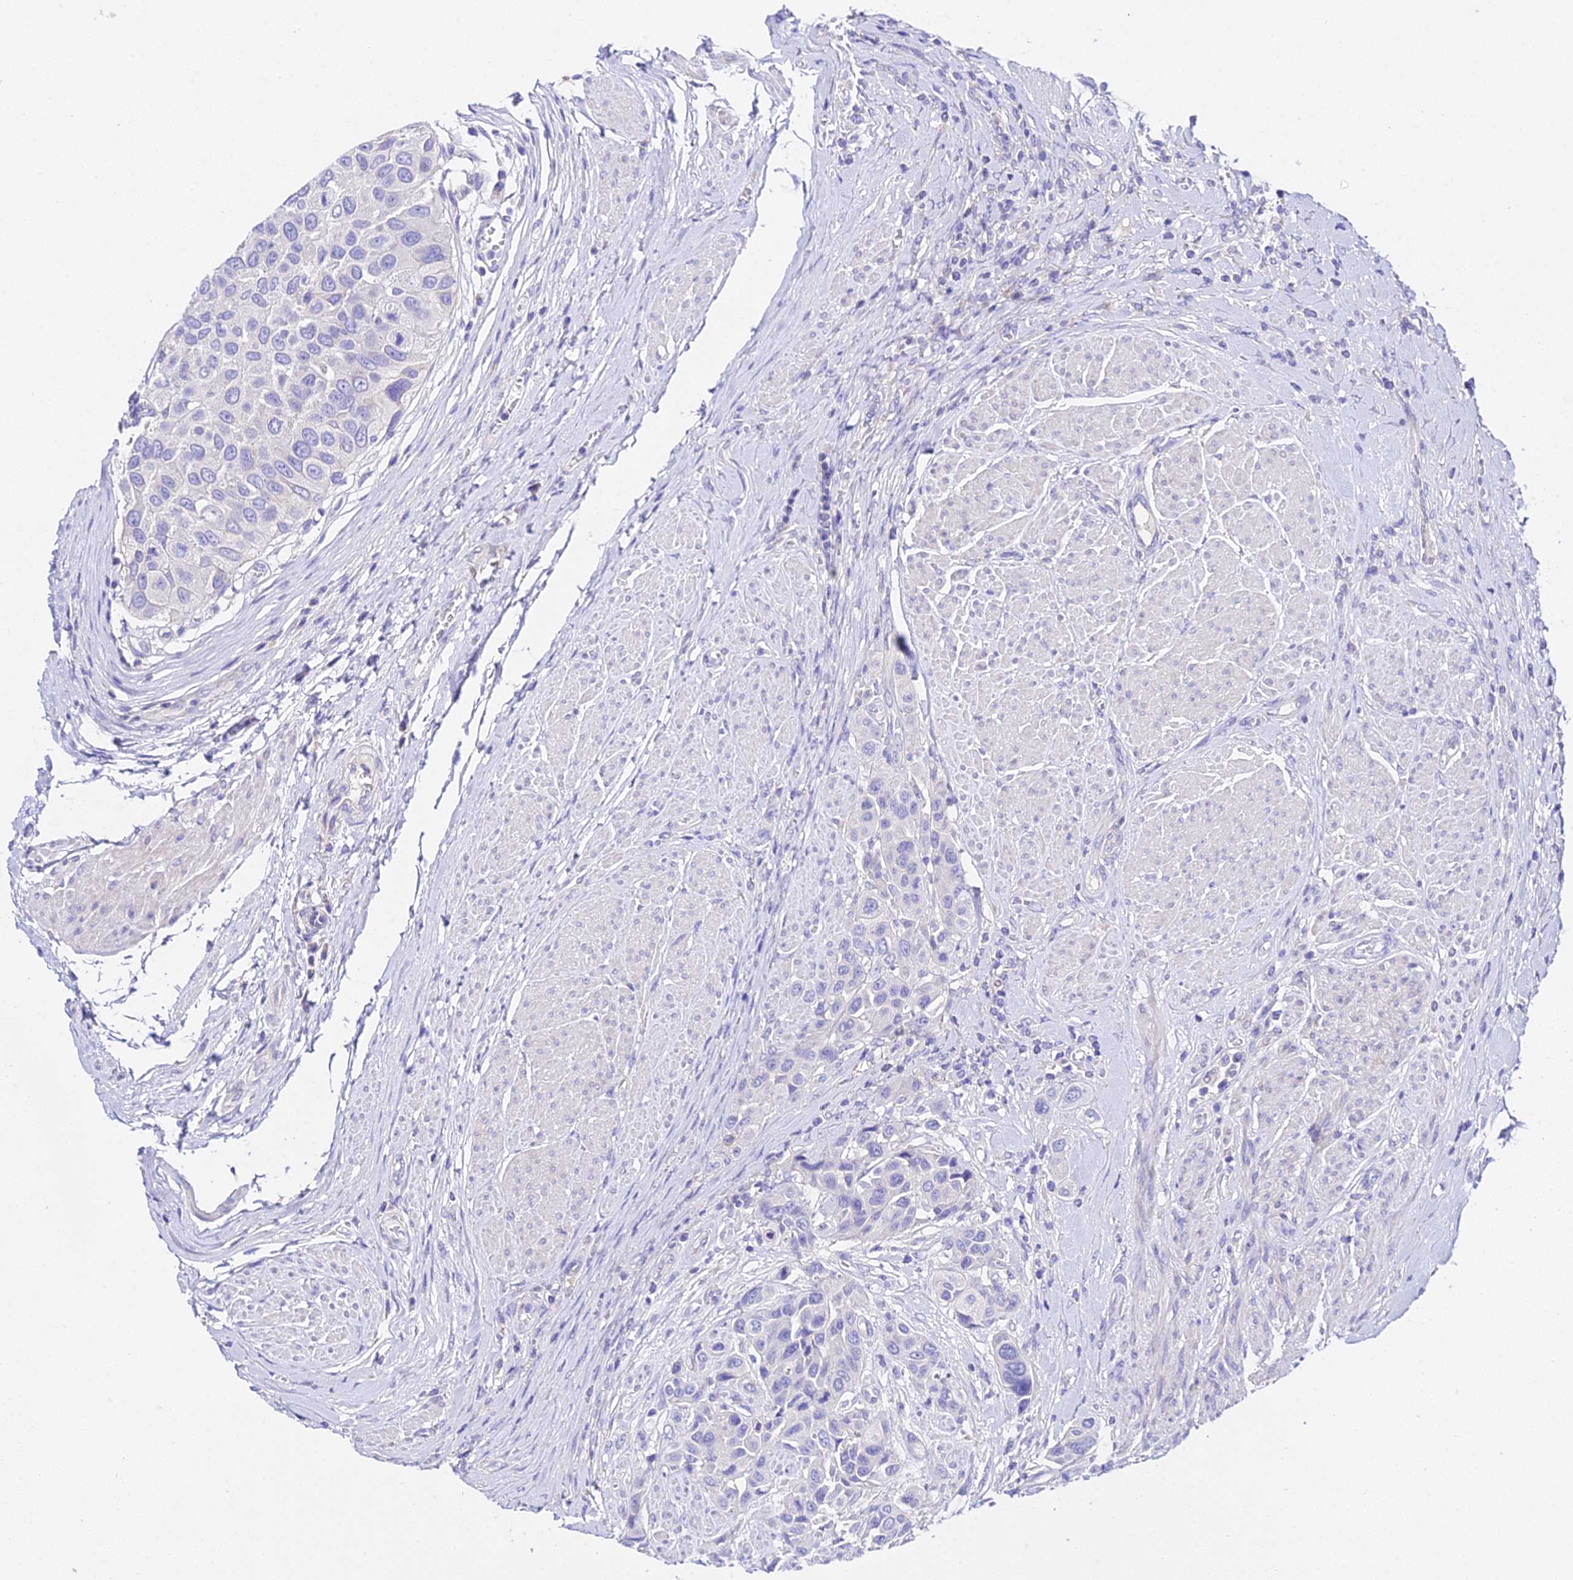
{"staining": {"intensity": "negative", "quantity": "none", "location": "none"}, "tissue": "urothelial cancer", "cell_type": "Tumor cells", "image_type": "cancer", "snomed": [{"axis": "morphology", "description": "Urothelial carcinoma, High grade"}, {"axis": "topography", "description": "Urinary bladder"}], "caption": "Immunohistochemistry (IHC) of human urothelial carcinoma (high-grade) demonstrates no expression in tumor cells. (DAB (3,3'-diaminobenzidine) immunohistochemistry with hematoxylin counter stain).", "gene": "TMEM117", "patient": {"sex": "male", "age": 50}}